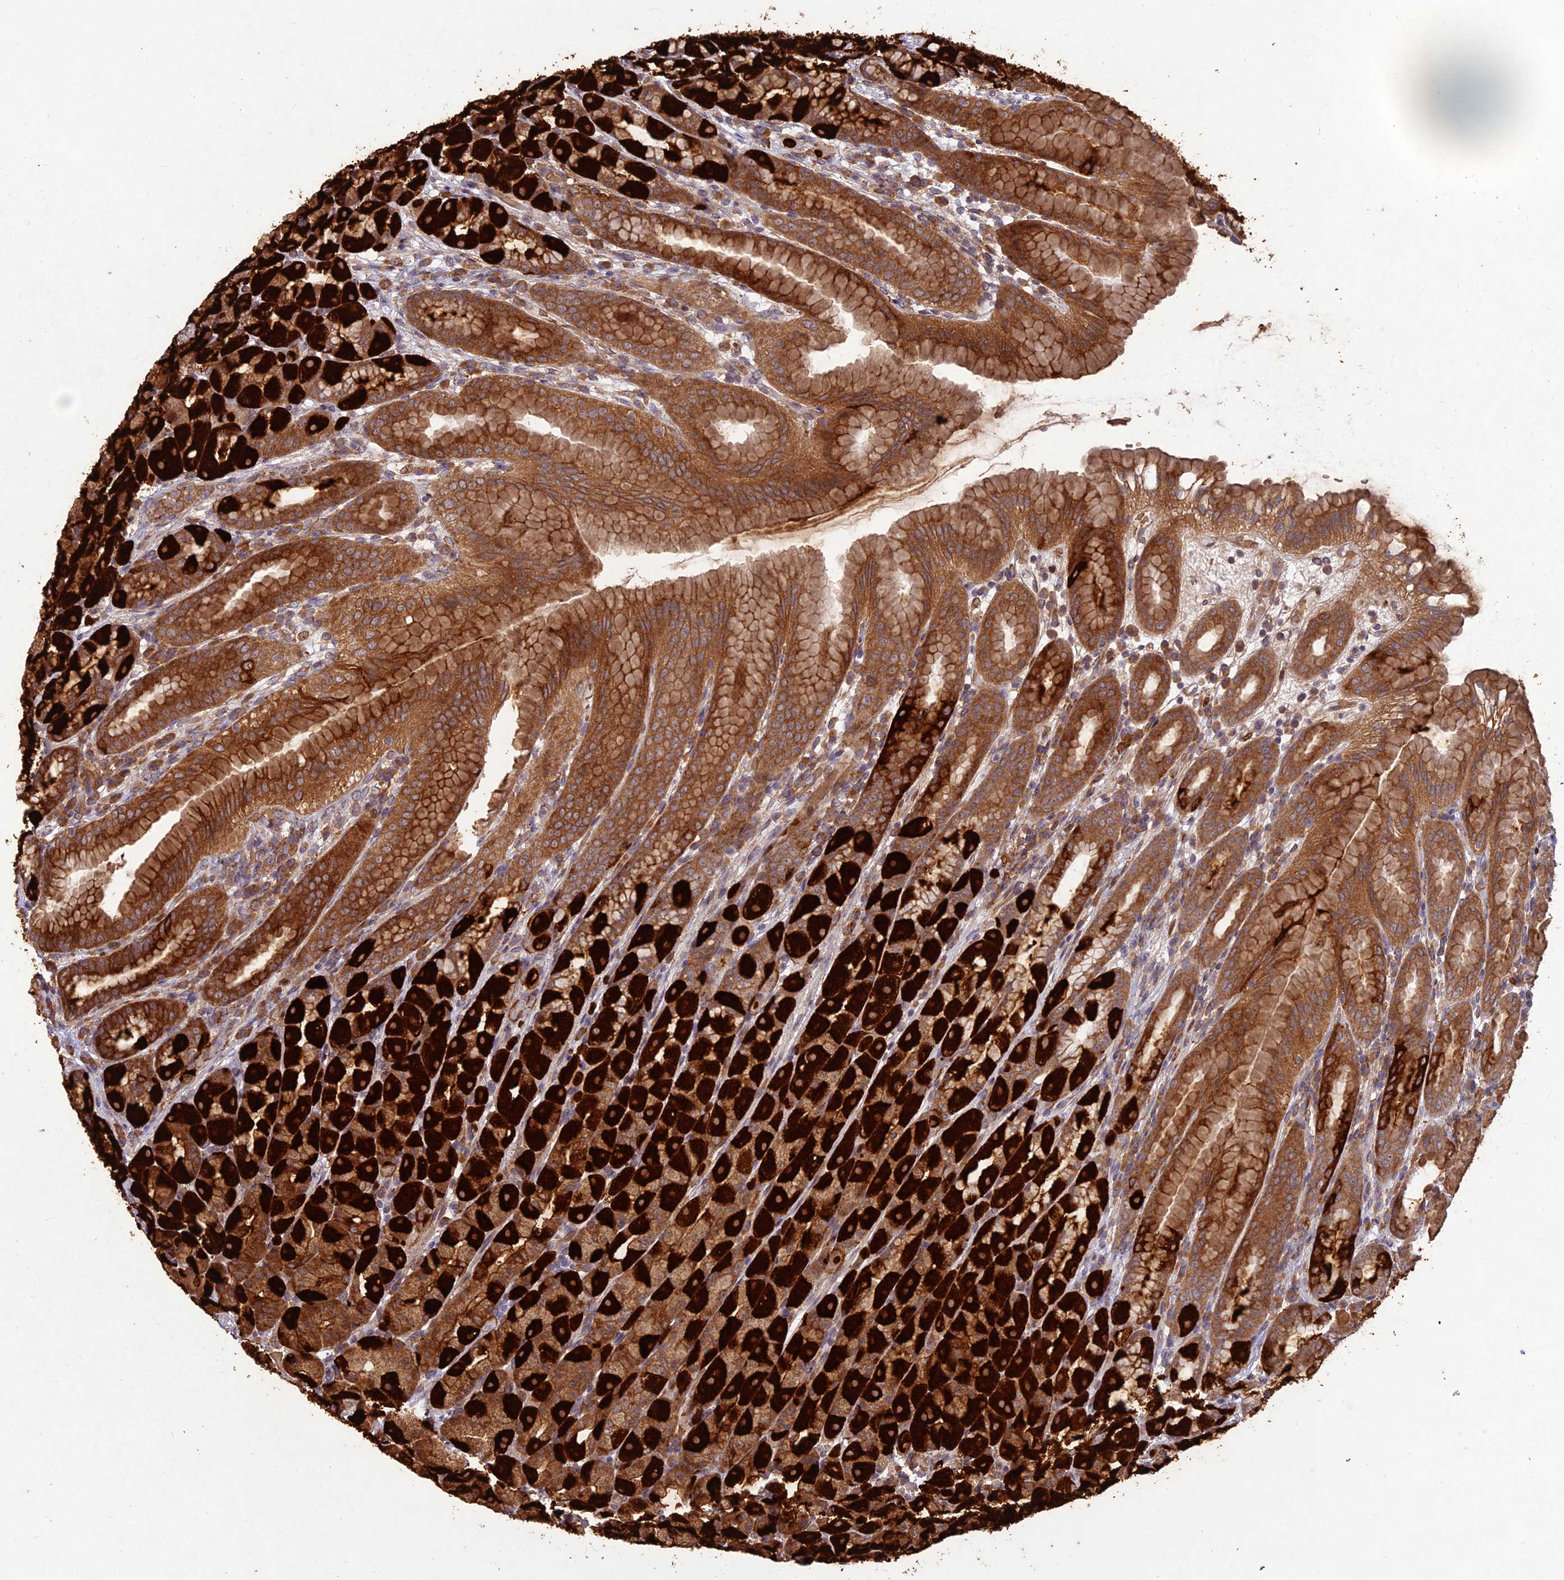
{"staining": {"intensity": "strong", "quantity": ">75%", "location": "cytoplasmic/membranous"}, "tissue": "stomach", "cell_type": "Glandular cells", "image_type": "normal", "snomed": [{"axis": "morphology", "description": "Normal tissue, NOS"}, {"axis": "topography", "description": "Stomach, upper"}], "caption": "Stomach stained for a protein shows strong cytoplasmic/membranous positivity in glandular cells. The staining was performed using DAB to visualize the protein expression in brown, while the nuclei were stained in blue with hematoxylin (Magnification: 20x).", "gene": "PPP1R11", "patient": {"sex": "male", "age": 68}}